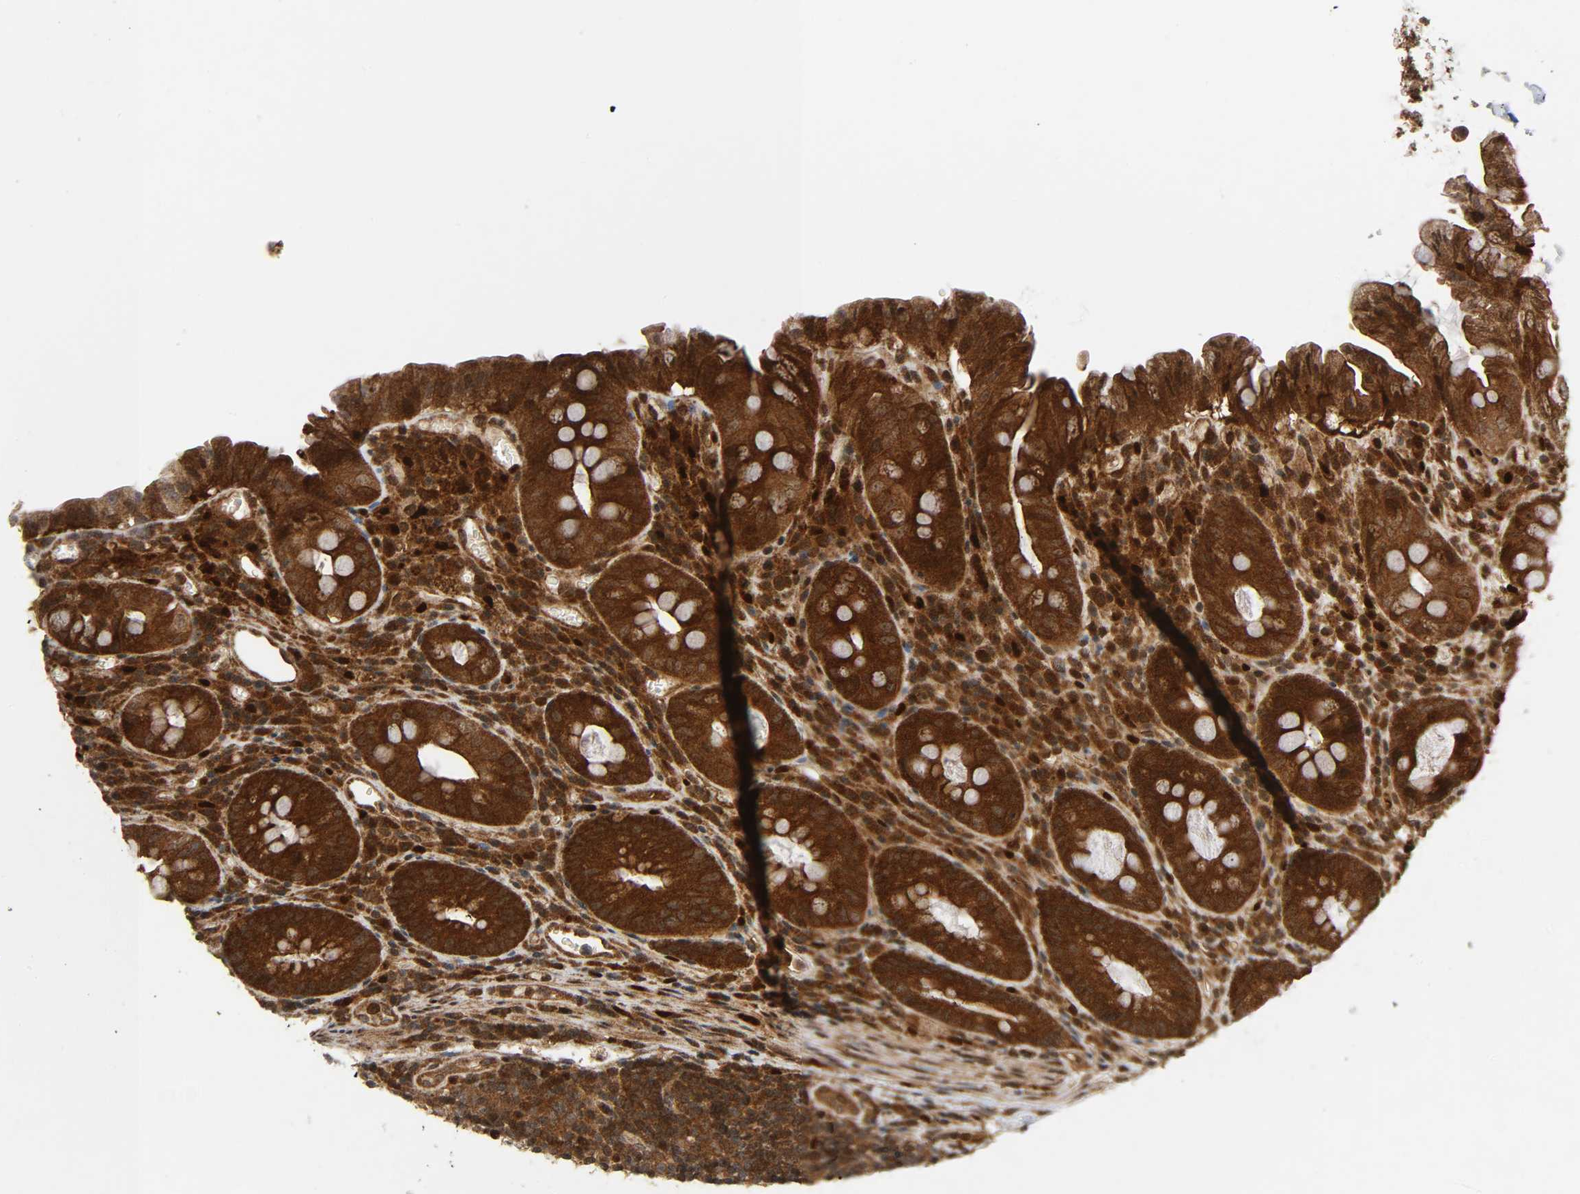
{"staining": {"intensity": "strong", "quantity": ">75%", "location": "cytoplasmic/membranous,nuclear"}, "tissue": "colon", "cell_type": "Endothelial cells", "image_type": "normal", "snomed": [{"axis": "morphology", "description": "Normal tissue, NOS"}, {"axis": "topography", "description": "Colon"}], "caption": "Colon was stained to show a protein in brown. There is high levels of strong cytoplasmic/membranous,nuclear staining in about >75% of endothelial cells. (DAB (3,3'-diaminobenzidine) = brown stain, brightfield microscopy at high magnification).", "gene": "CHUK", "patient": {"sex": "female", "age": 46}}